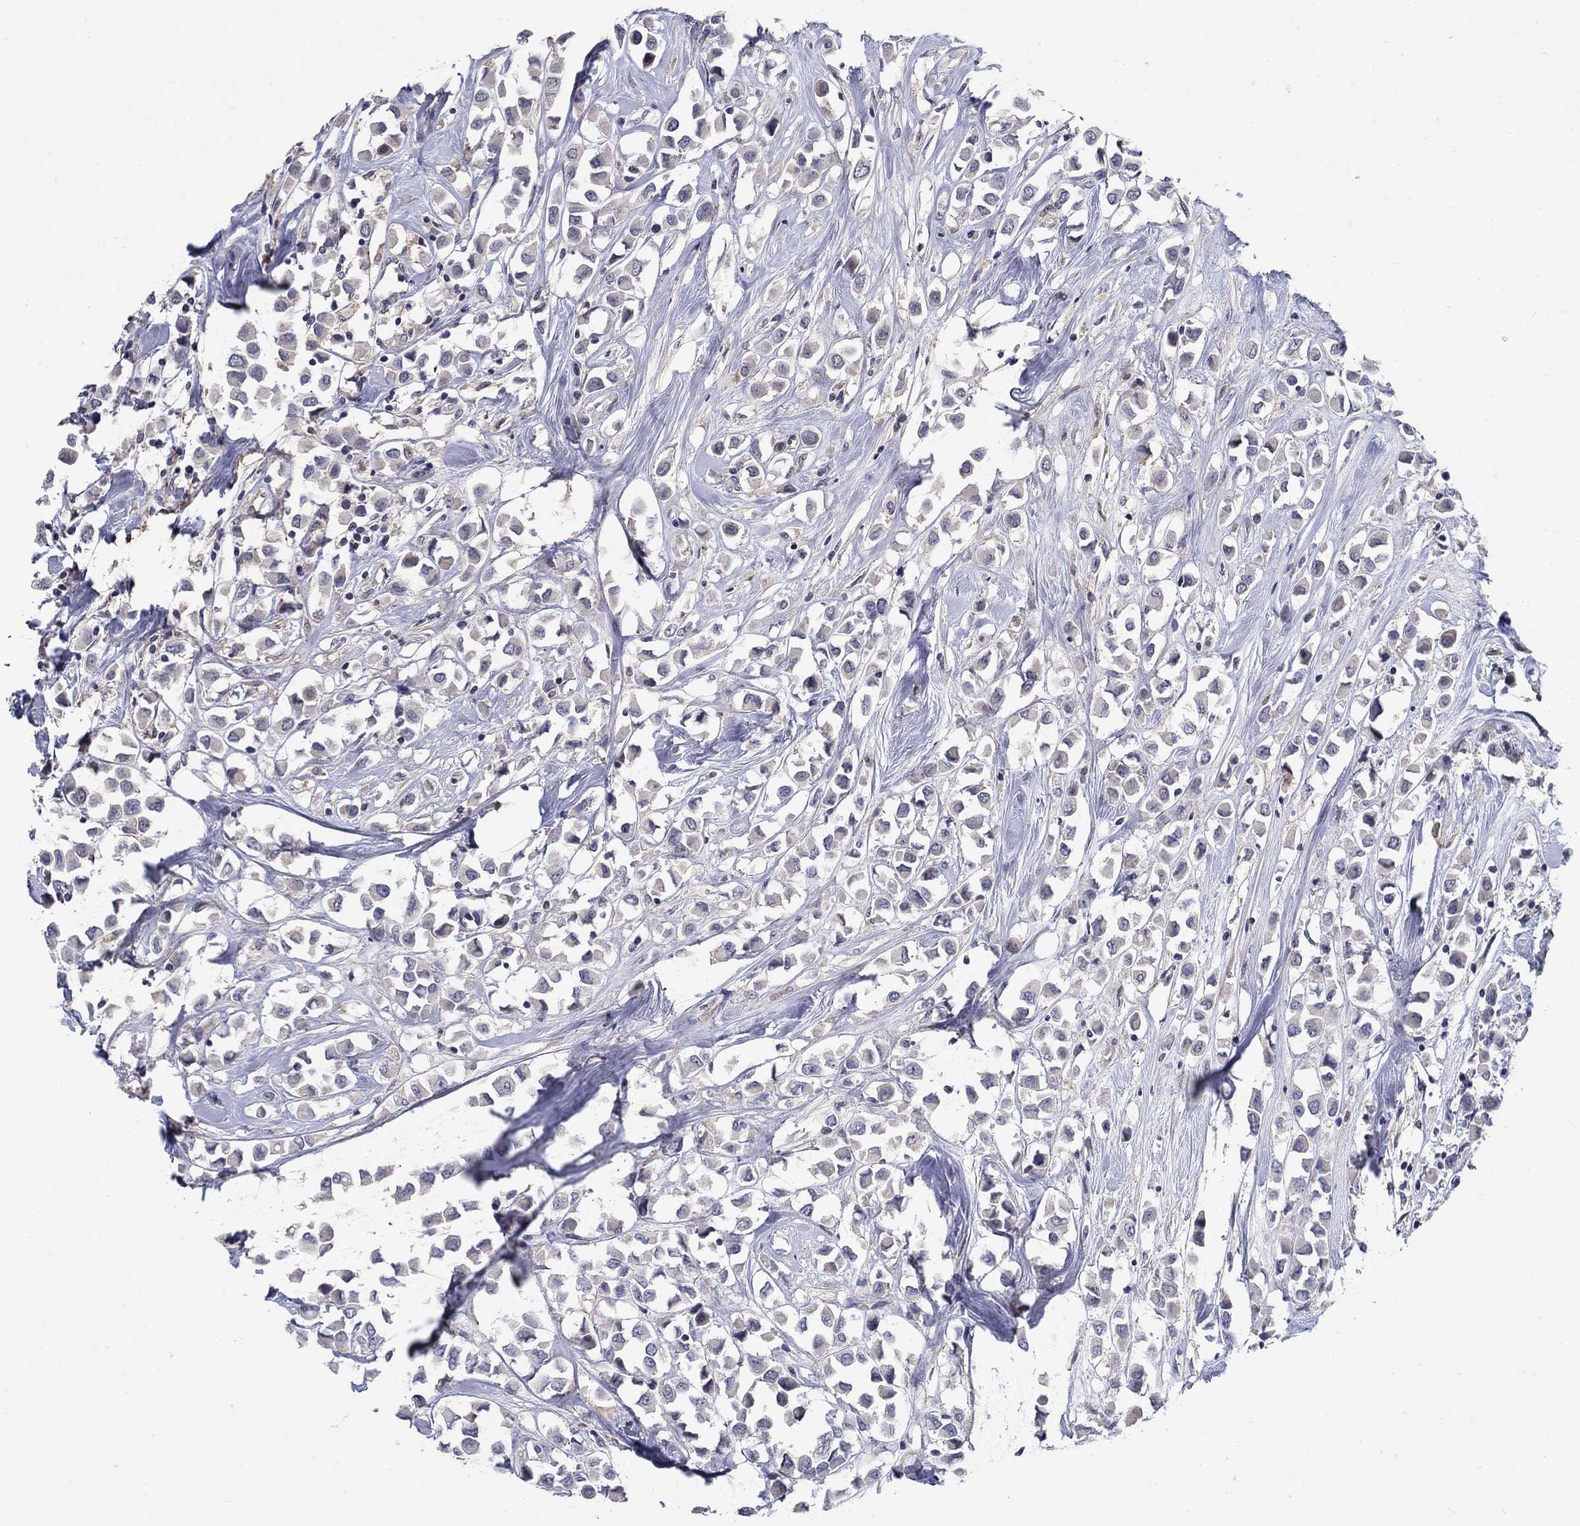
{"staining": {"intensity": "negative", "quantity": "none", "location": "none"}, "tissue": "breast cancer", "cell_type": "Tumor cells", "image_type": "cancer", "snomed": [{"axis": "morphology", "description": "Duct carcinoma"}, {"axis": "topography", "description": "Breast"}], "caption": "This is a image of immunohistochemistry staining of breast cancer (intraductal carcinoma), which shows no positivity in tumor cells. Nuclei are stained in blue.", "gene": "CETN1", "patient": {"sex": "female", "age": 61}}